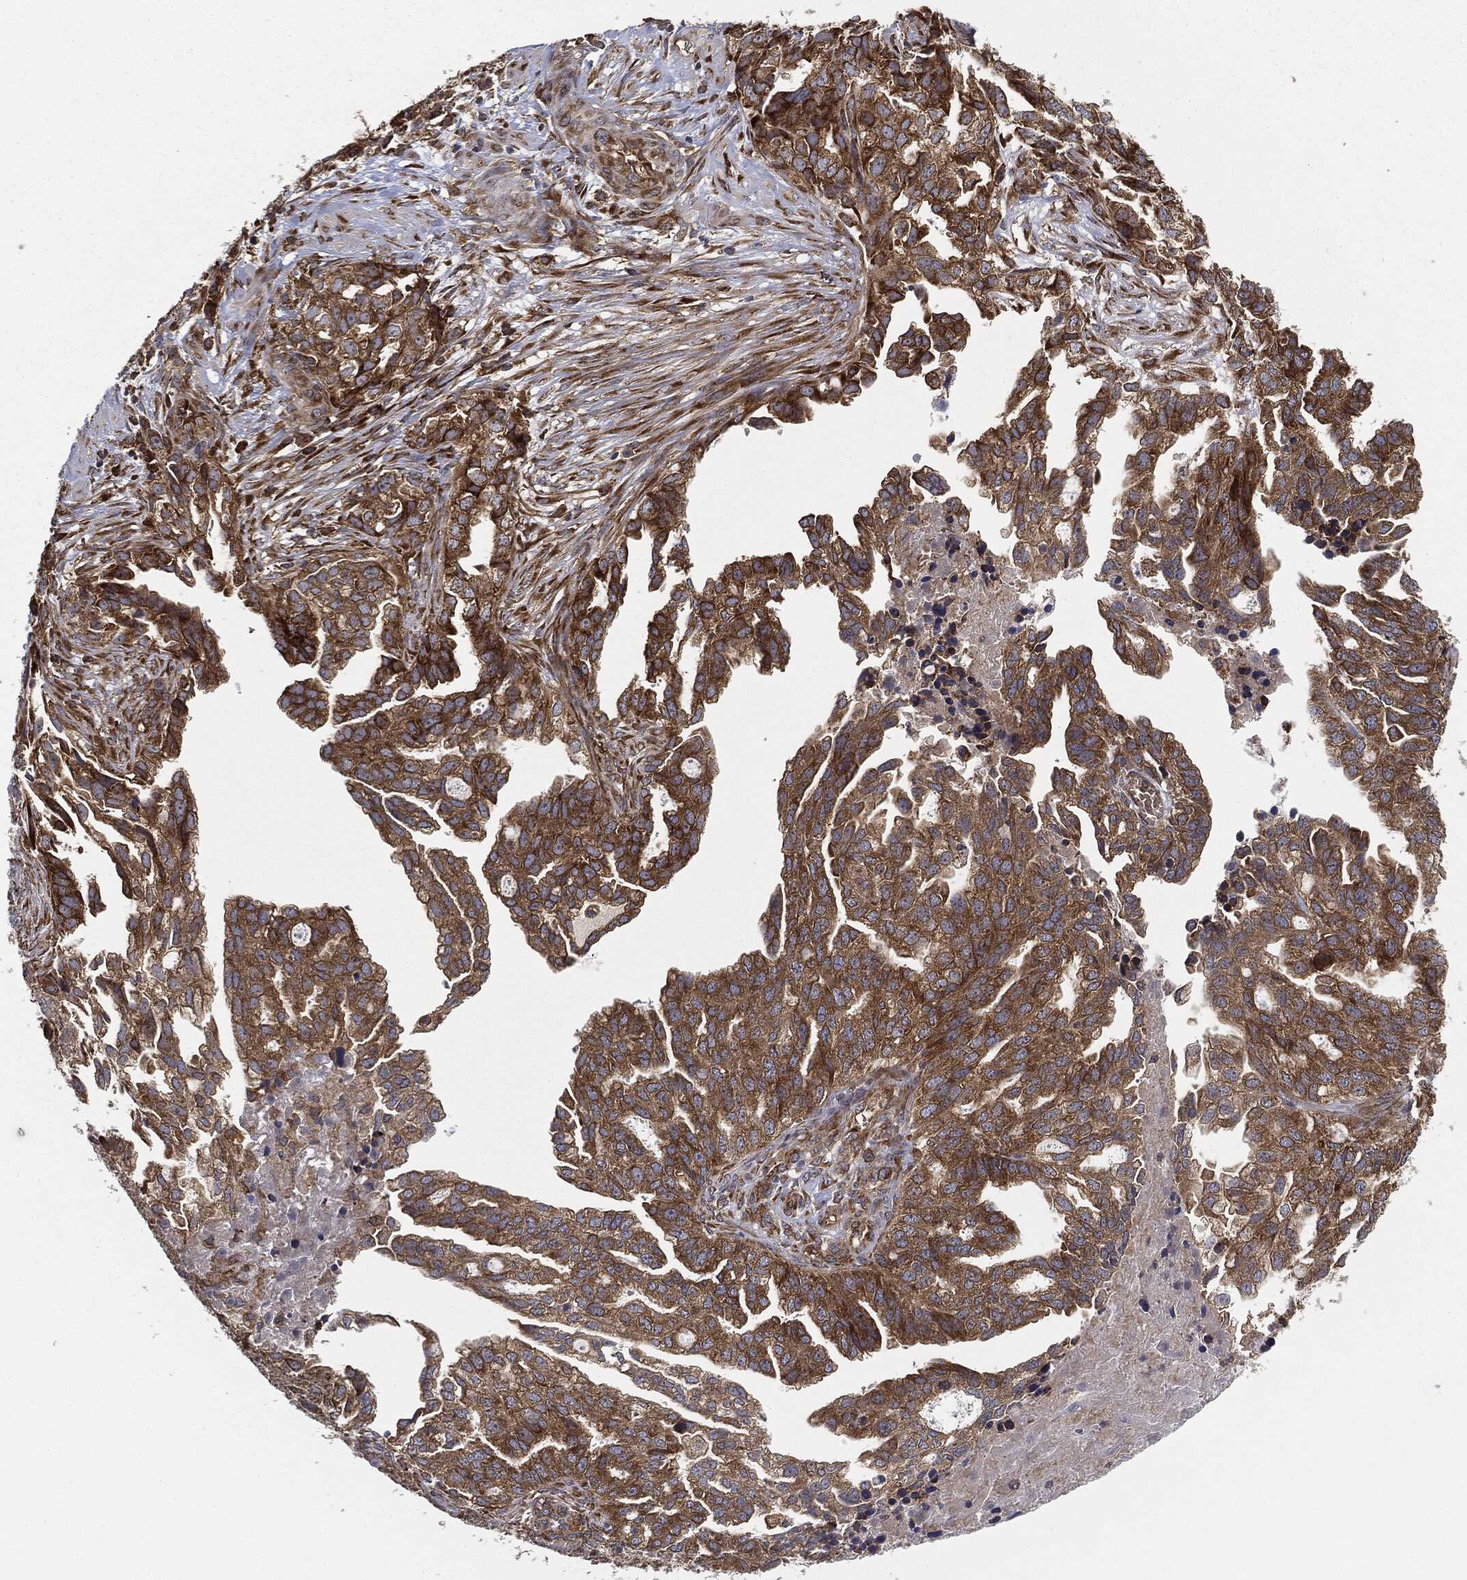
{"staining": {"intensity": "strong", "quantity": "25%-75%", "location": "cytoplasmic/membranous"}, "tissue": "ovarian cancer", "cell_type": "Tumor cells", "image_type": "cancer", "snomed": [{"axis": "morphology", "description": "Cystadenocarcinoma, serous, NOS"}, {"axis": "topography", "description": "Ovary"}], "caption": "Ovarian cancer (serous cystadenocarcinoma) stained for a protein (brown) exhibits strong cytoplasmic/membranous positive staining in approximately 25%-75% of tumor cells.", "gene": "EIF2AK2", "patient": {"sex": "female", "age": 51}}